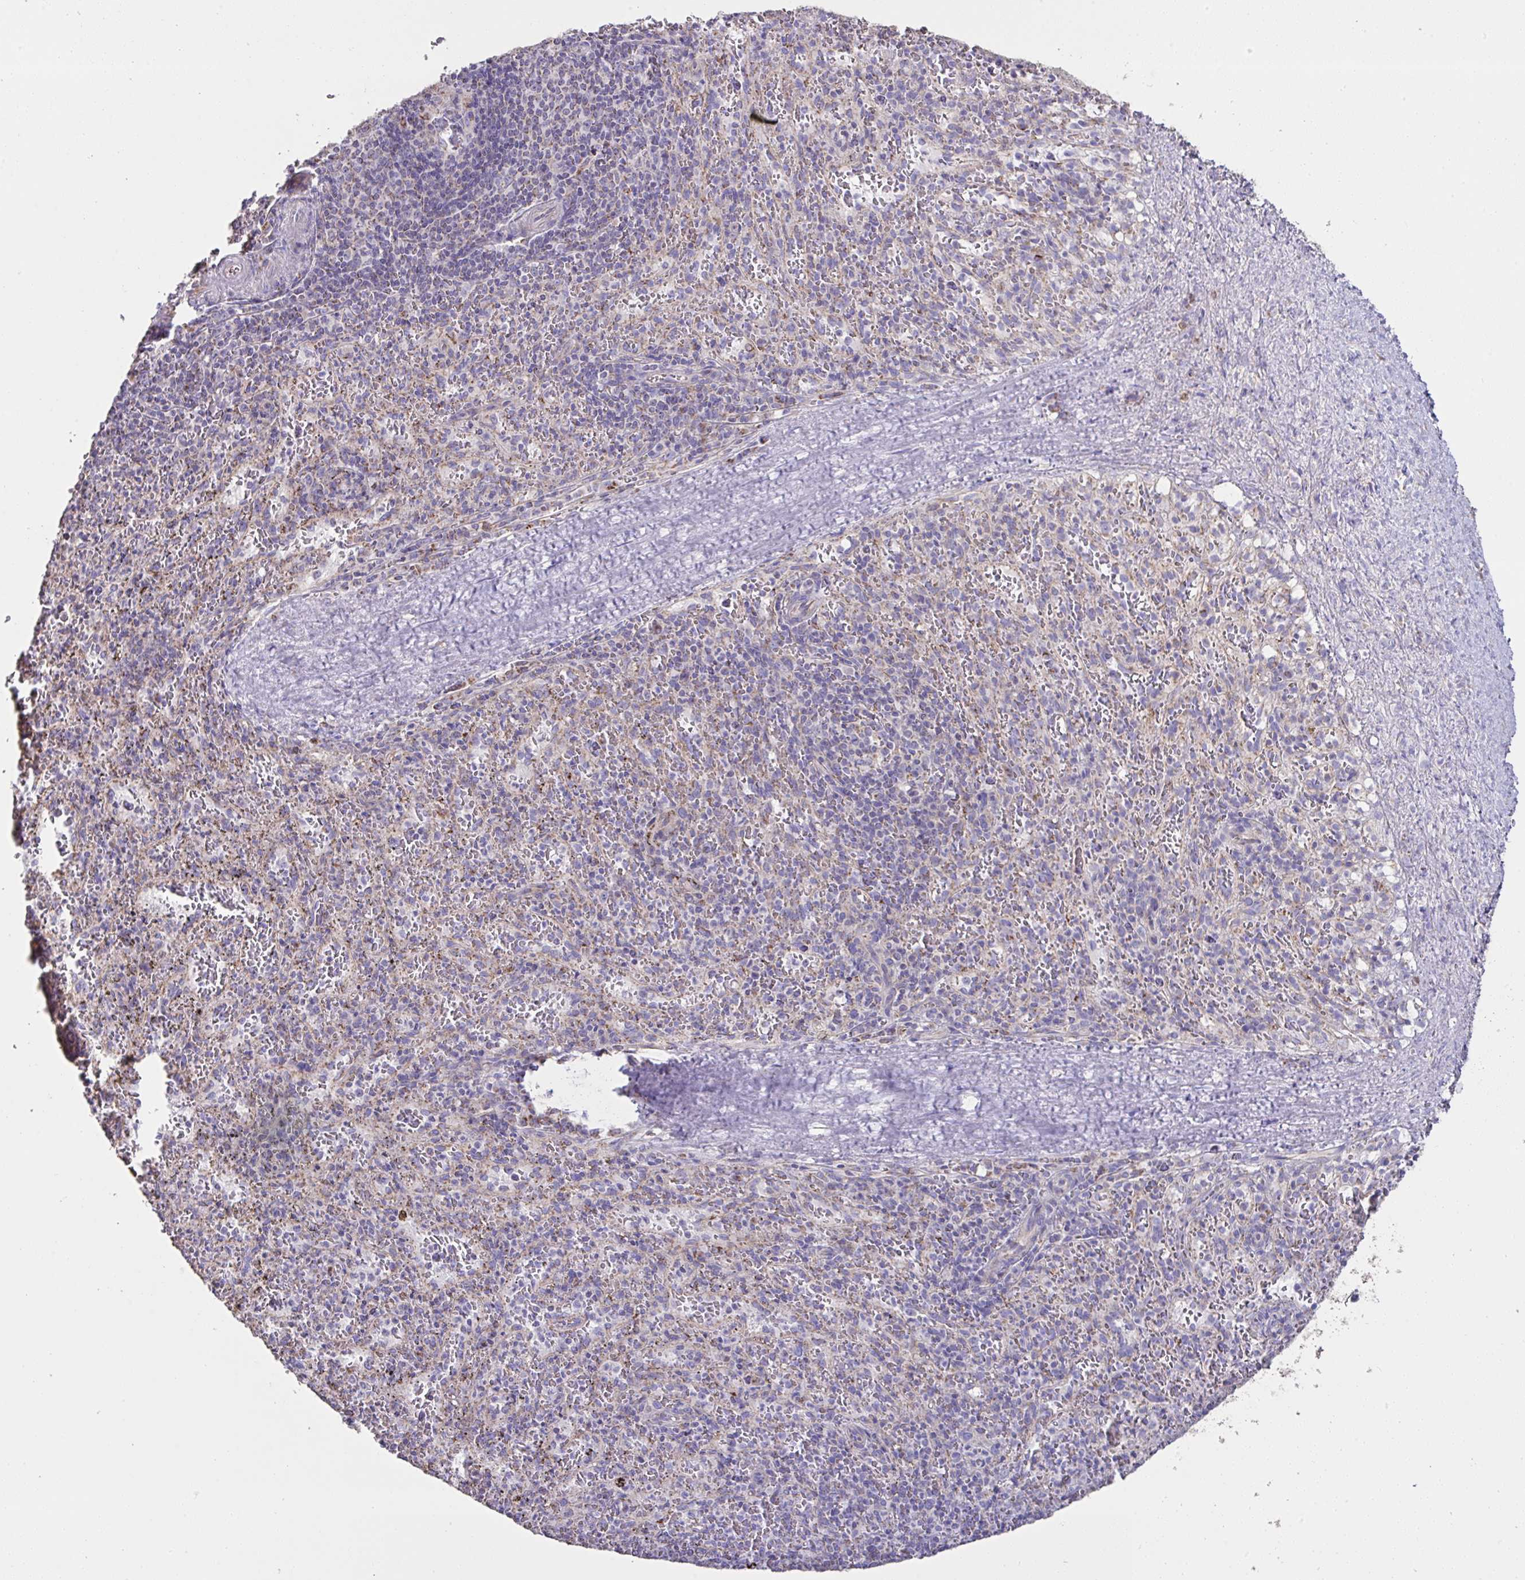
{"staining": {"intensity": "negative", "quantity": "none", "location": "none"}, "tissue": "spleen", "cell_type": "Cells in red pulp", "image_type": "normal", "snomed": [{"axis": "morphology", "description": "Normal tissue, NOS"}, {"axis": "topography", "description": "Spleen"}], "caption": "Immunohistochemical staining of unremarkable spleen shows no significant expression in cells in red pulp.", "gene": "DOK7", "patient": {"sex": "male", "age": 57}}